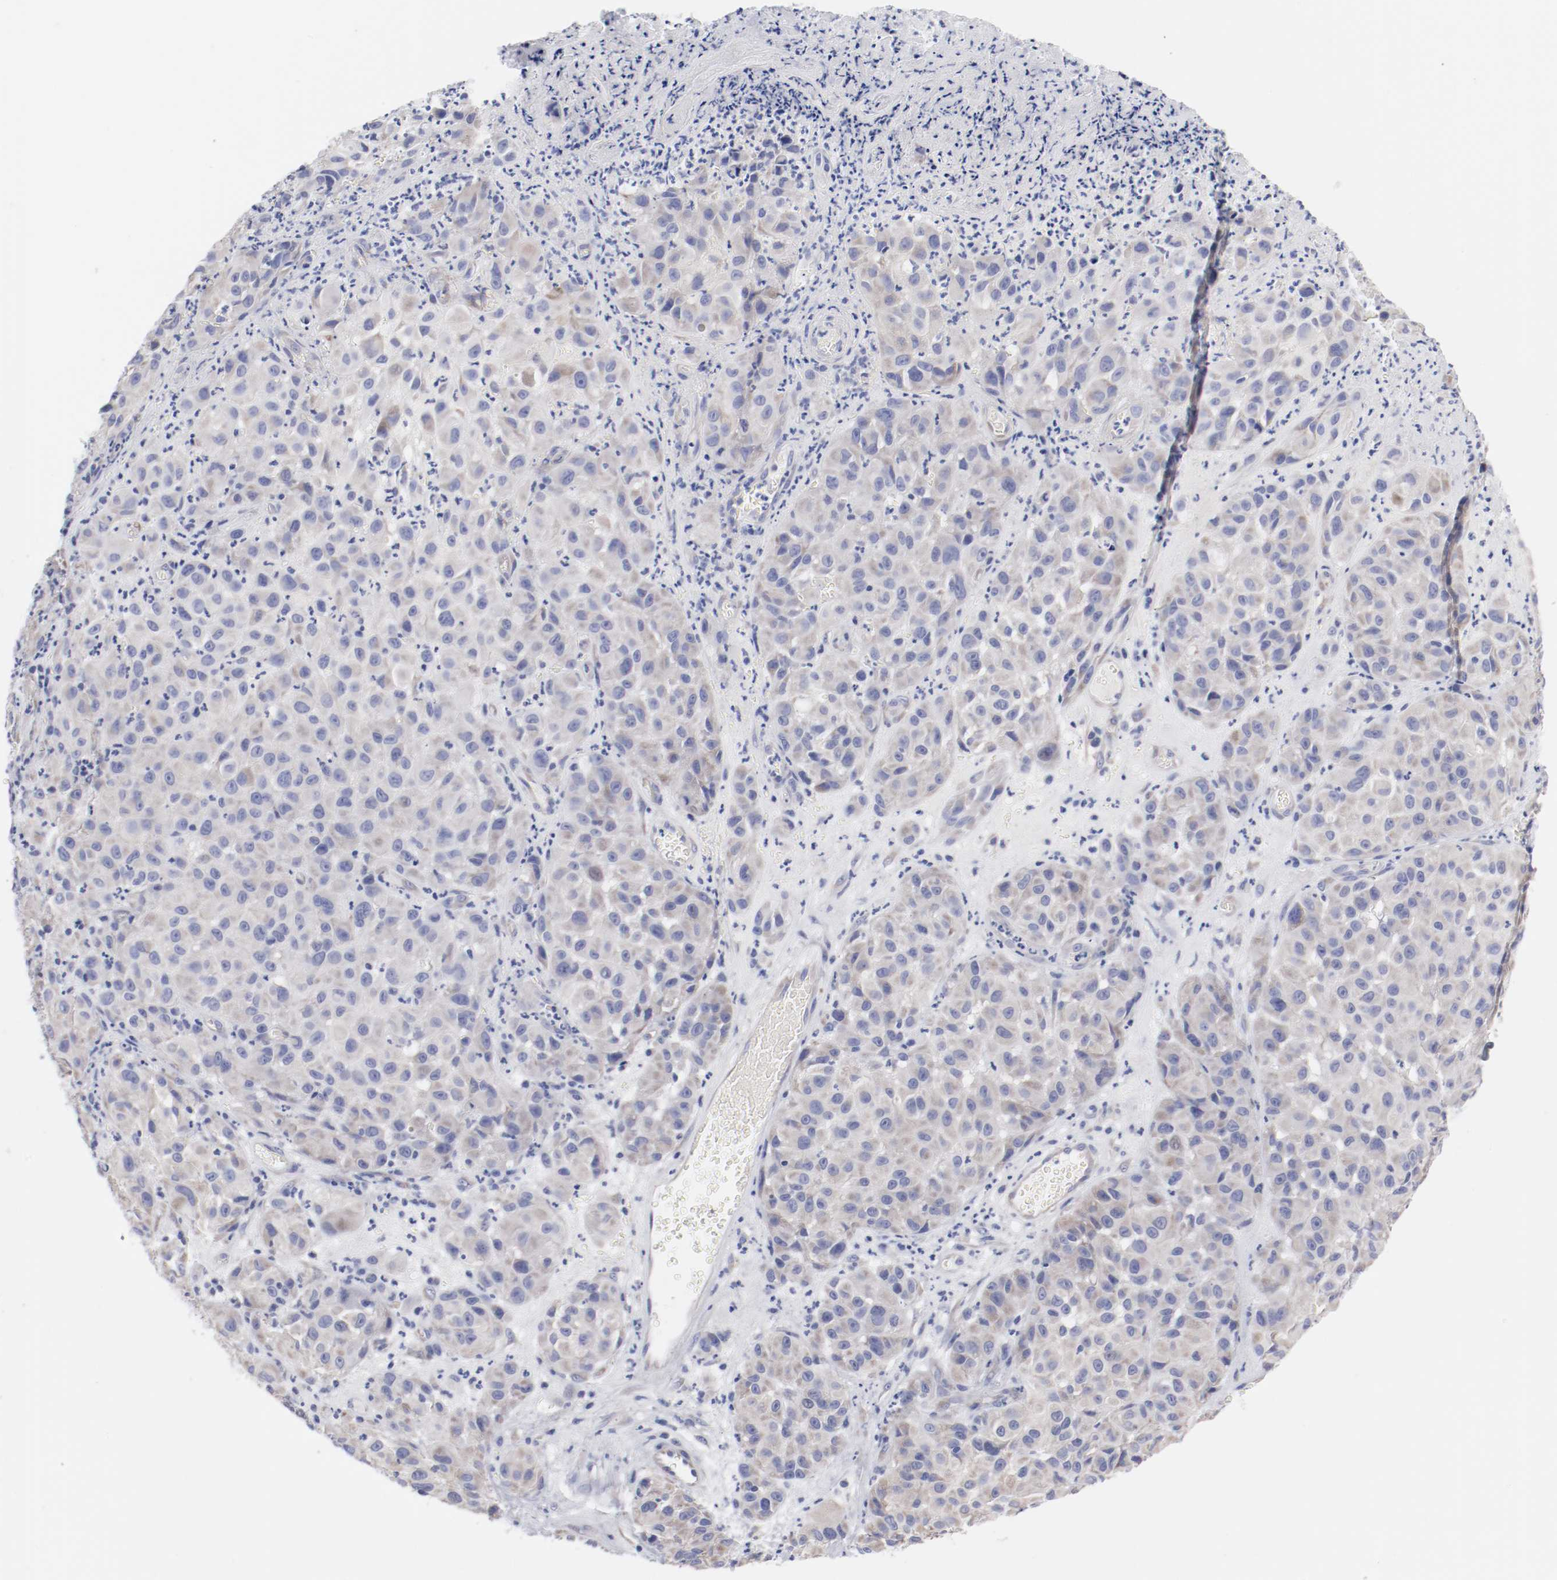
{"staining": {"intensity": "weak", "quantity": "25%-75%", "location": "cytoplasmic/membranous"}, "tissue": "melanoma", "cell_type": "Tumor cells", "image_type": "cancer", "snomed": [{"axis": "morphology", "description": "Malignant melanoma, NOS"}, {"axis": "topography", "description": "Skin"}], "caption": "Human melanoma stained with a brown dye shows weak cytoplasmic/membranous positive positivity in about 25%-75% of tumor cells.", "gene": "CPE", "patient": {"sex": "female", "age": 21}}